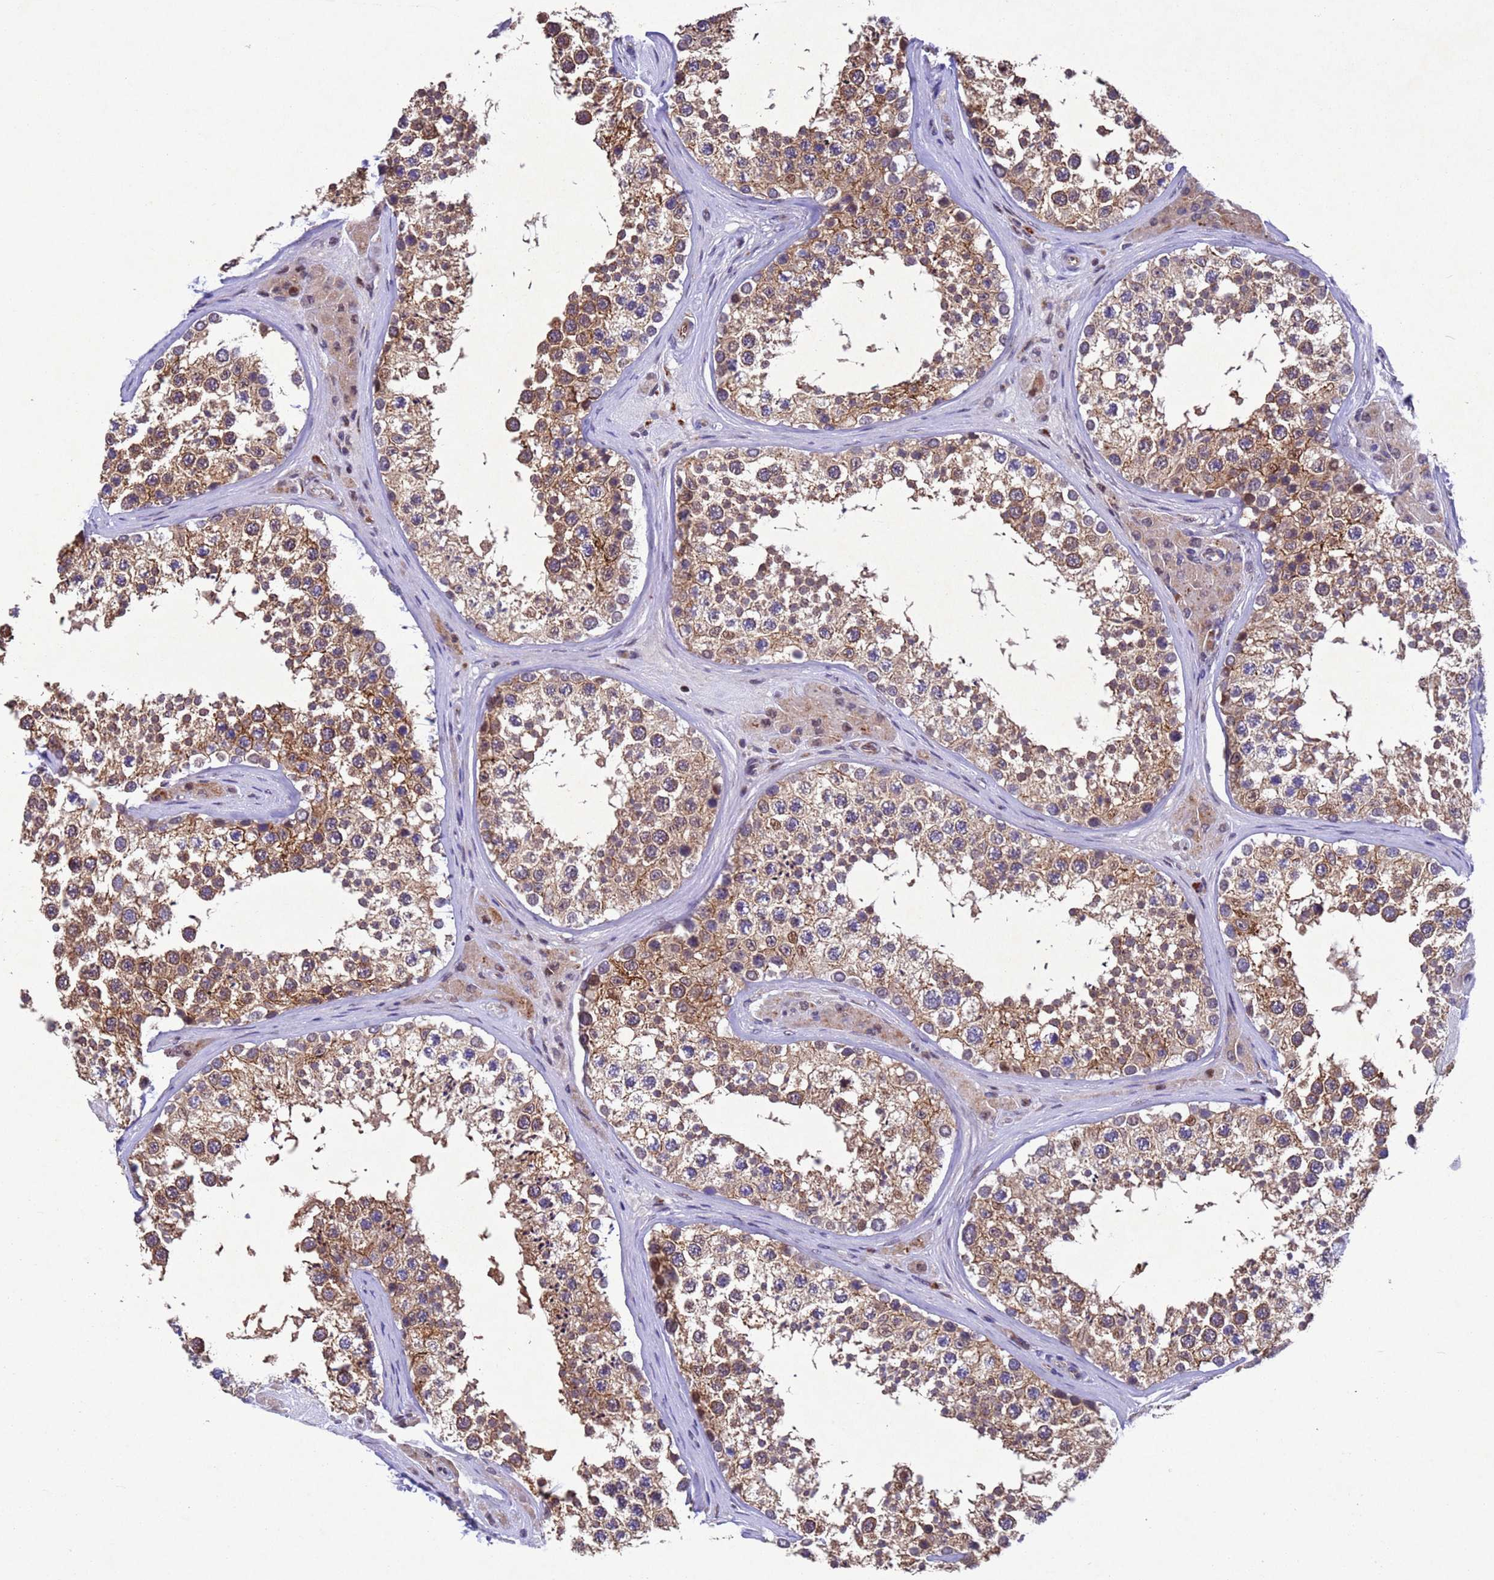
{"staining": {"intensity": "moderate", "quantity": ">75%", "location": "cytoplasmic/membranous,nuclear"}, "tissue": "testis", "cell_type": "Cells in seminiferous ducts", "image_type": "normal", "snomed": [{"axis": "morphology", "description": "Normal tissue, NOS"}, {"axis": "topography", "description": "Testis"}], "caption": "Immunohistochemical staining of normal testis demonstrates moderate cytoplasmic/membranous,nuclear protein expression in about >75% of cells in seminiferous ducts. The protein is stained brown, and the nuclei are stained in blue (DAB IHC with brightfield microscopy, high magnification).", "gene": "TBK1", "patient": {"sex": "male", "age": 46}}